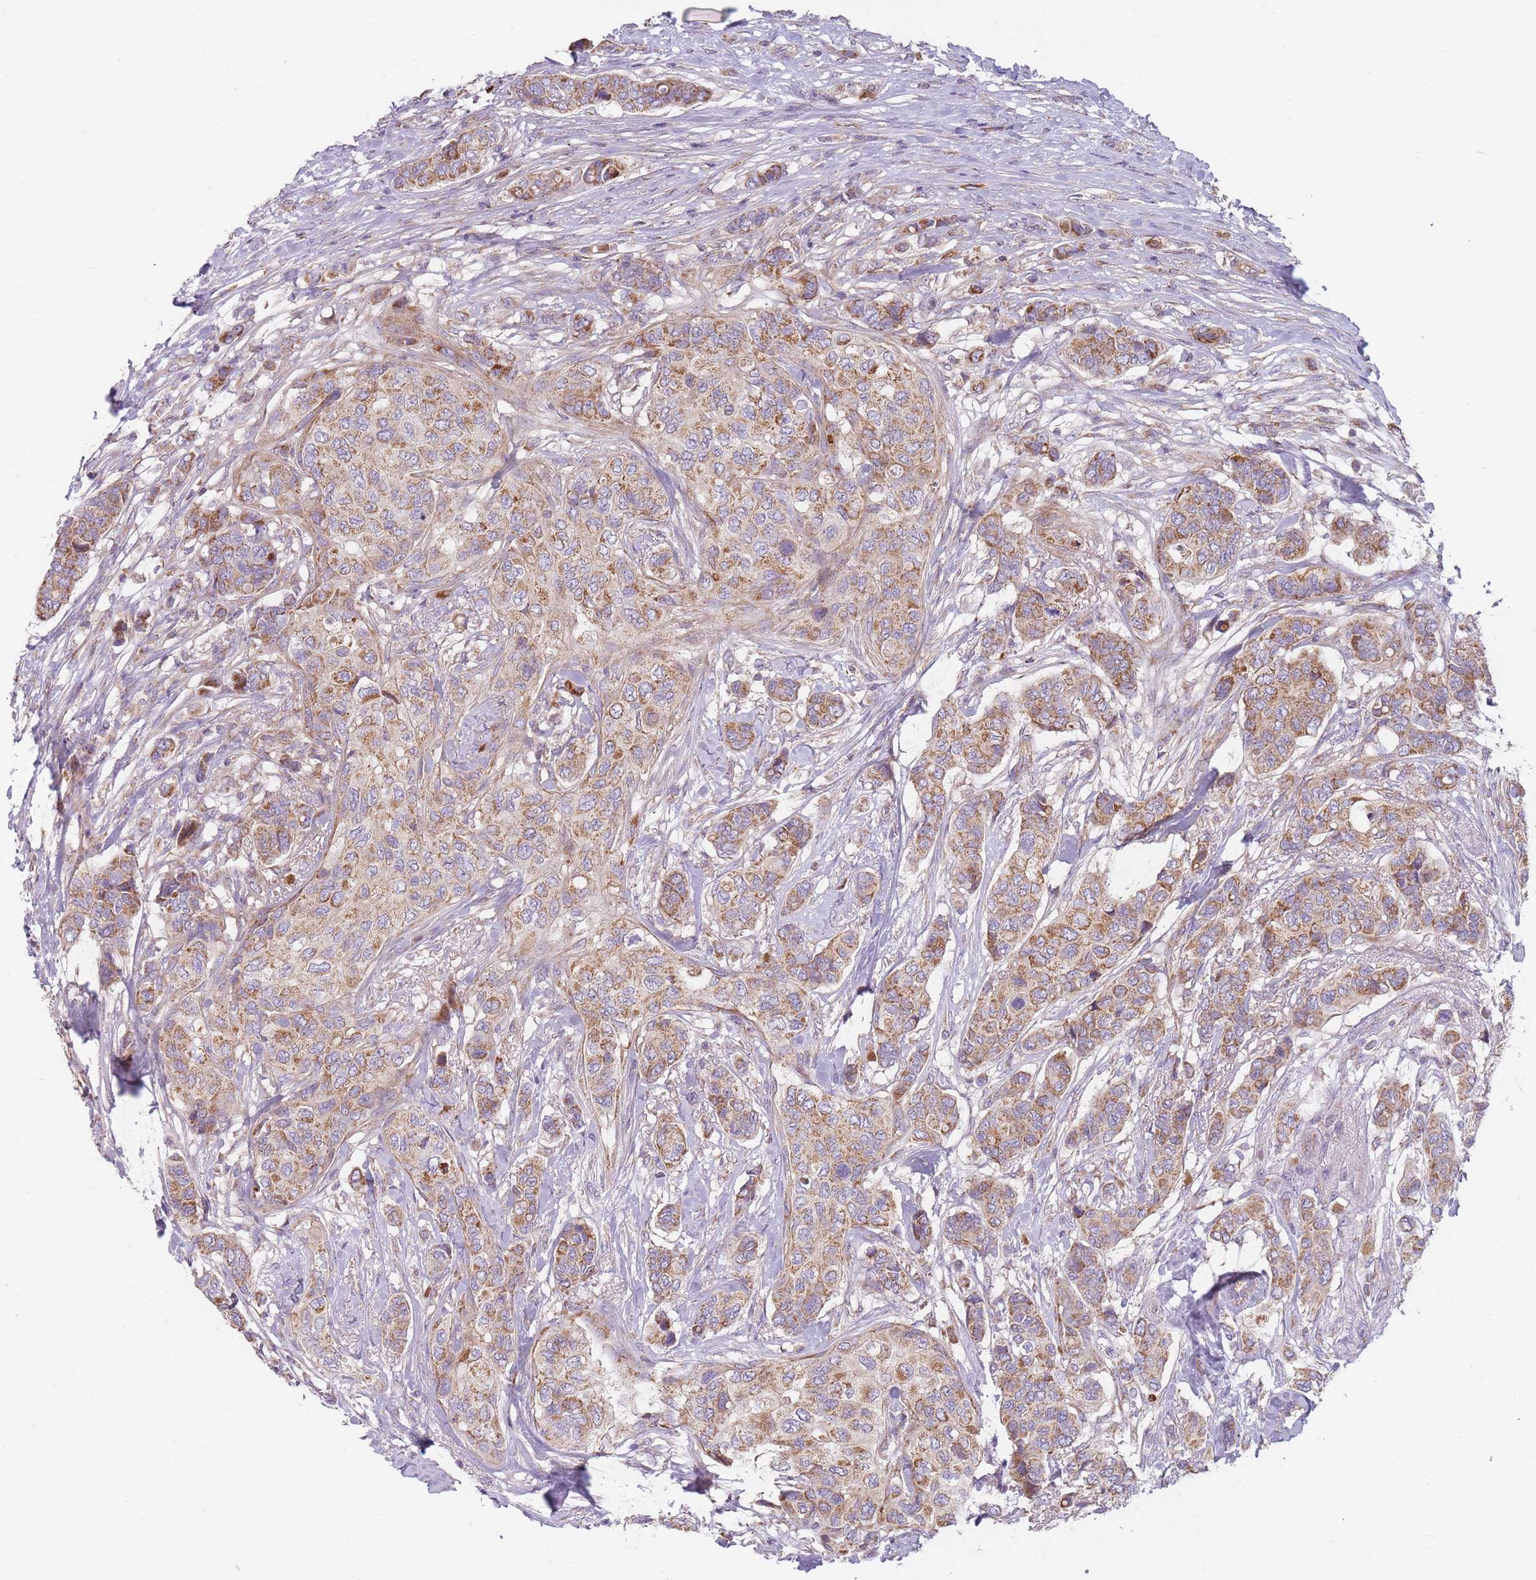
{"staining": {"intensity": "moderate", "quantity": ">75%", "location": "cytoplasmic/membranous"}, "tissue": "breast cancer", "cell_type": "Tumor cells", "image_type": "cancer", "snomed": [{"axis": "morphology", "description": "Lobular carcinoma"}, {"axis": "topography", "description": "Breast"}], "caption": "Moderate cytoplasmic/membranous protein staining is identified in approximately >75% of tumor cells in breast lobular carcinoma. (DAB (3,3'-diaminobenzidine) IHC with brightfield microscopy, high magnification).", "gene": "NDUFA9", "patient": {"sex": "female", "age": 51}}